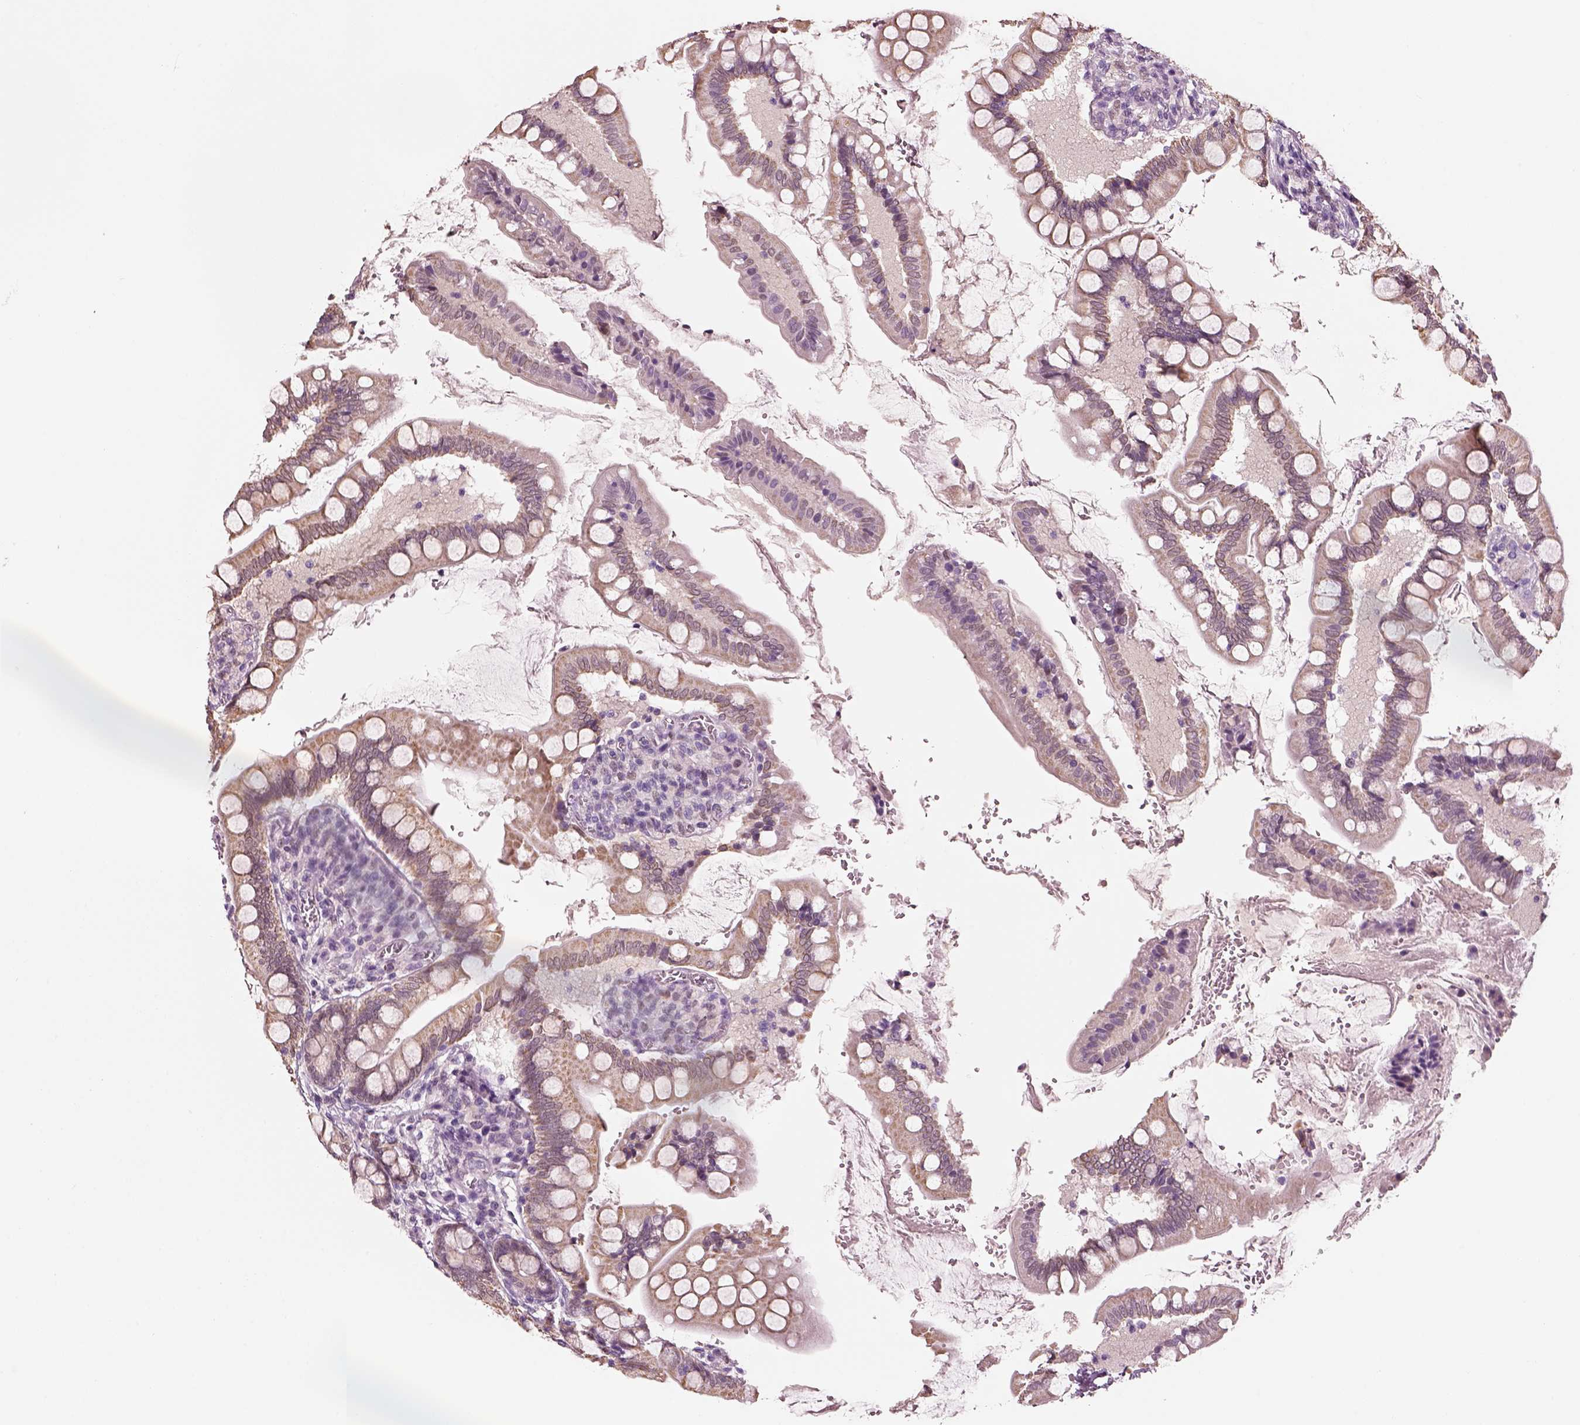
{"staining": {"intensity": "moderate", "quantity": ">75%", "location": "cytoplasmic/membranous"}, "tissue": "small intestine", "cell_type": "Glandular cells", "image_type": "normal", "snomed": [{"axis": "morphology", "description": "Normal tissue, NOS"}, {"axis": "topography", "description": "Small intestine"}], "caption": "IHC (DAB) staining of normal small intestine displays moderate cytoplasmic/membranous protein positivity in approximately >75% of glandular cells.", "gene": "ELSPBP1", "patient": {"sex": "female", "age": 56}}